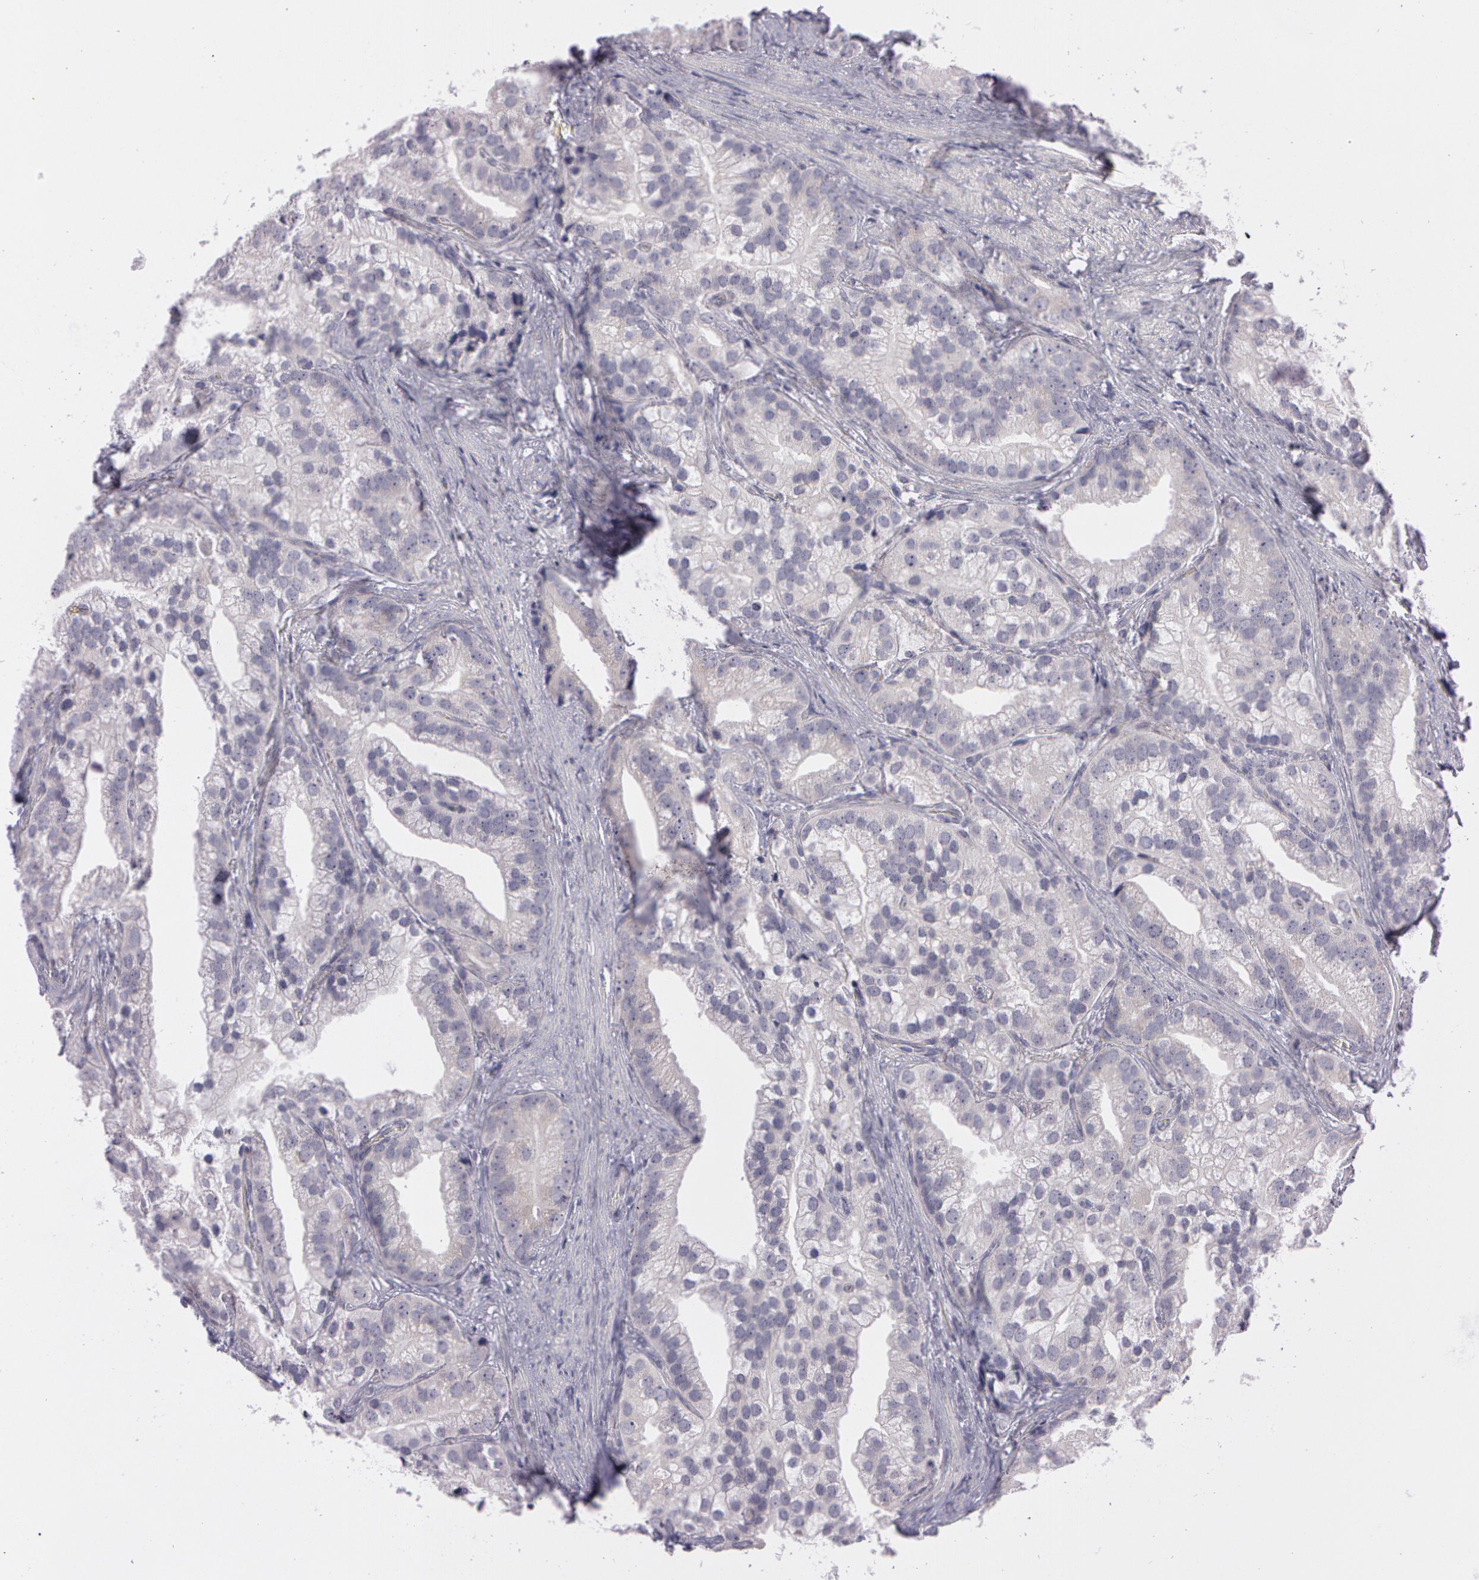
{"staining": {"intensity": "weak", "quantity": "<25%", "location": "cytoplasmic/membranous"}, "tissue": "prostate cancer", "cell_type": "Tumor cells", "image_type": "cancer", "snomed": [{"axis": "morphology", "description": "Adenocarcinoma, Low grade"}, {"axis": "topography", "description": "Prostate"}], "caption": "IHC of human prostate adenocarcinoma (low-grade) shows no staining in tumor cells.", "gene": "MXRA5", "patient": {"sex": "male", "age": 71}}